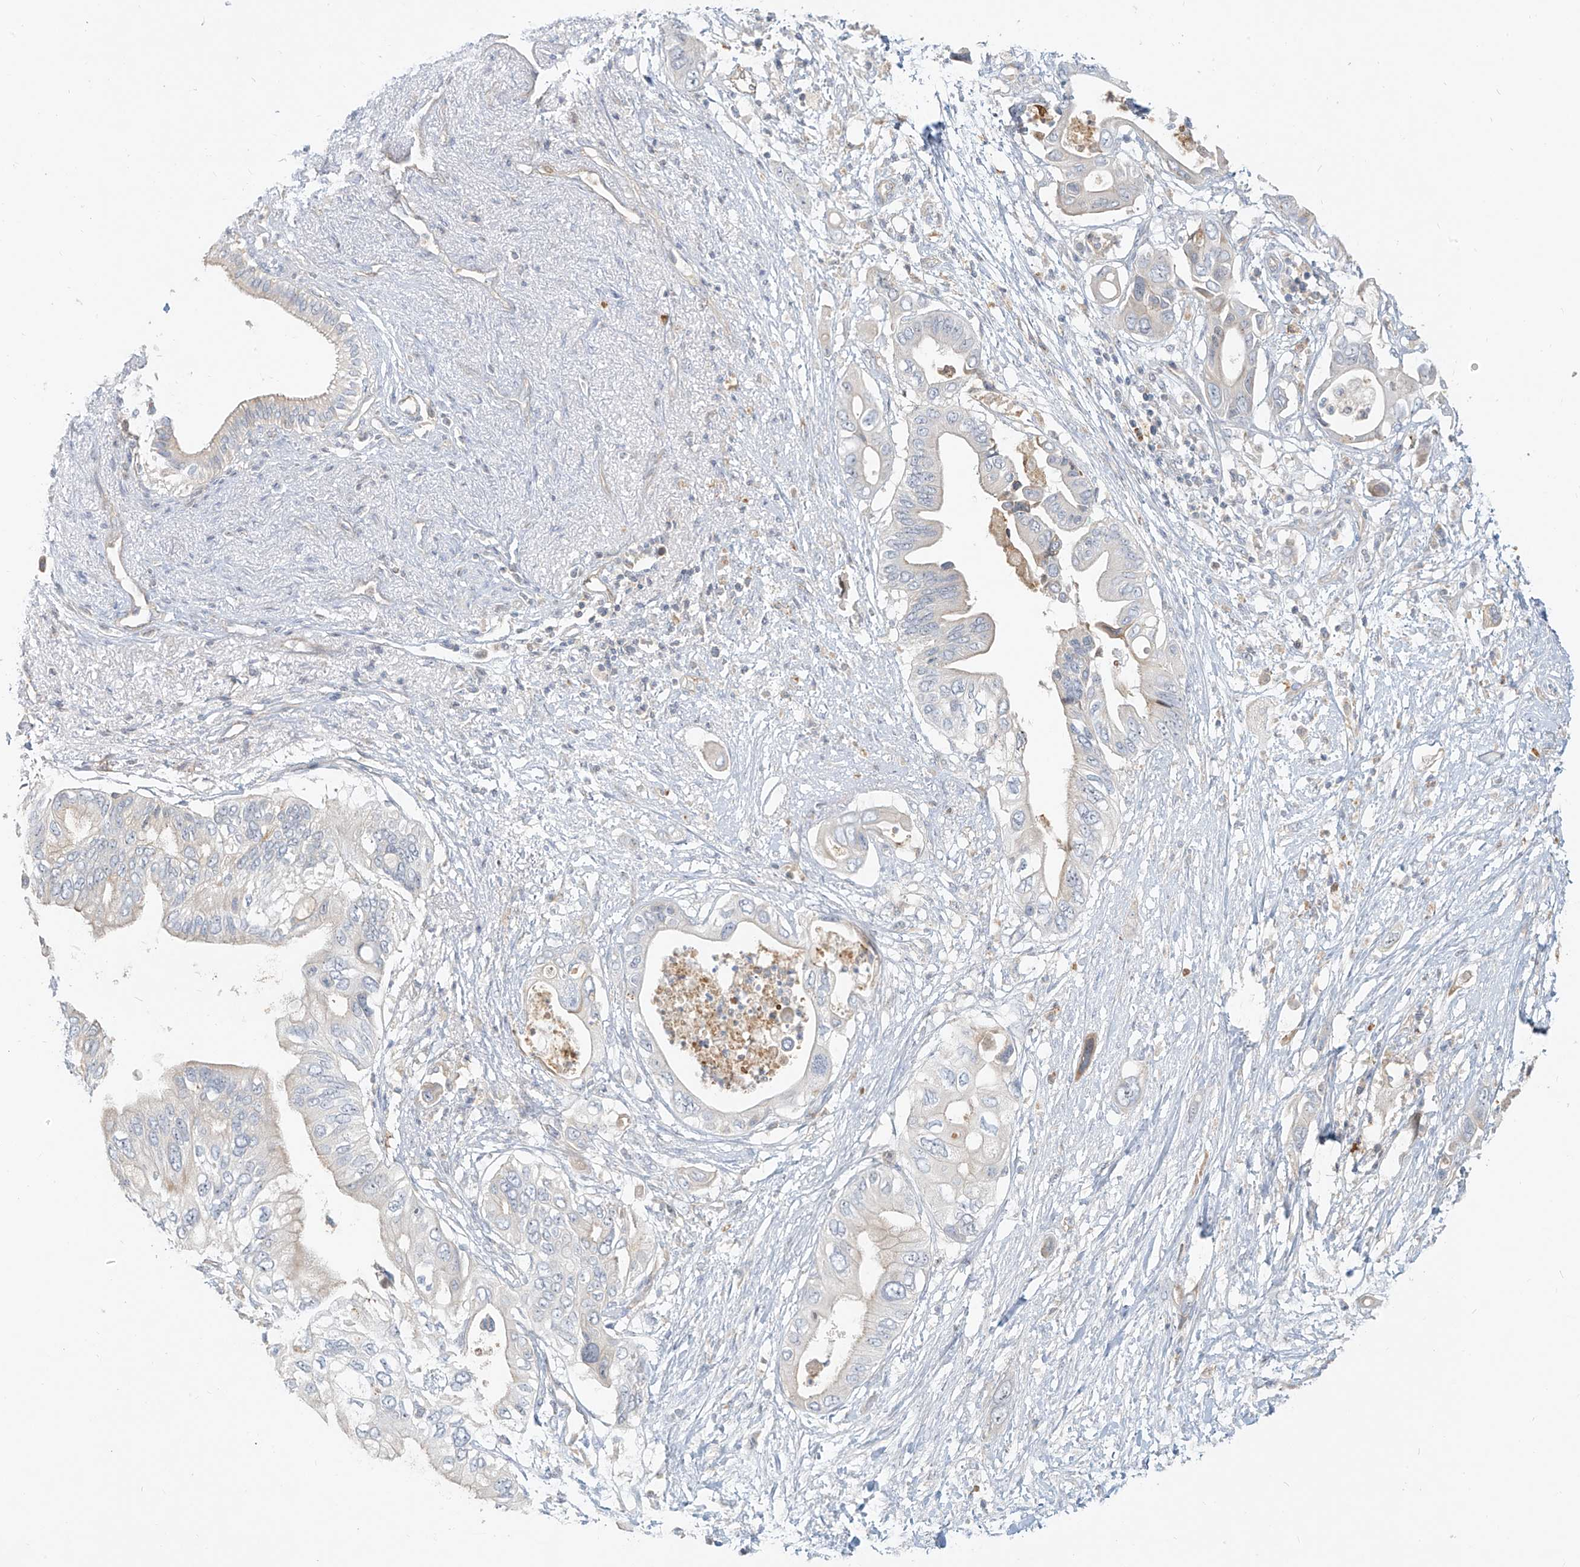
{"staining": {"intensity": "negative", "quantity": "none", "location": "none"}, "tissue": "pancreatic cancer", "cell_type": "Tumor cells", "image_type": "cancer", "snomed": [{"axis": "morphology", "description": "Adenocarcinoma, NOS"}, {"axis": "topography", "description": "Pancreas"}], "caption": "Pancreatic adenocarcinoma was stained to show a protein in brown. There is no significant staining in tumor cells. Brightfield microscopy of immunohistochemistry stained with DAB (3,3'-diaminobenzidine) (brown) and hematoxylin (blue), captured at high magnification.", "gene": "C2orf42", "patient": {"sex": "male", "age": 66}}